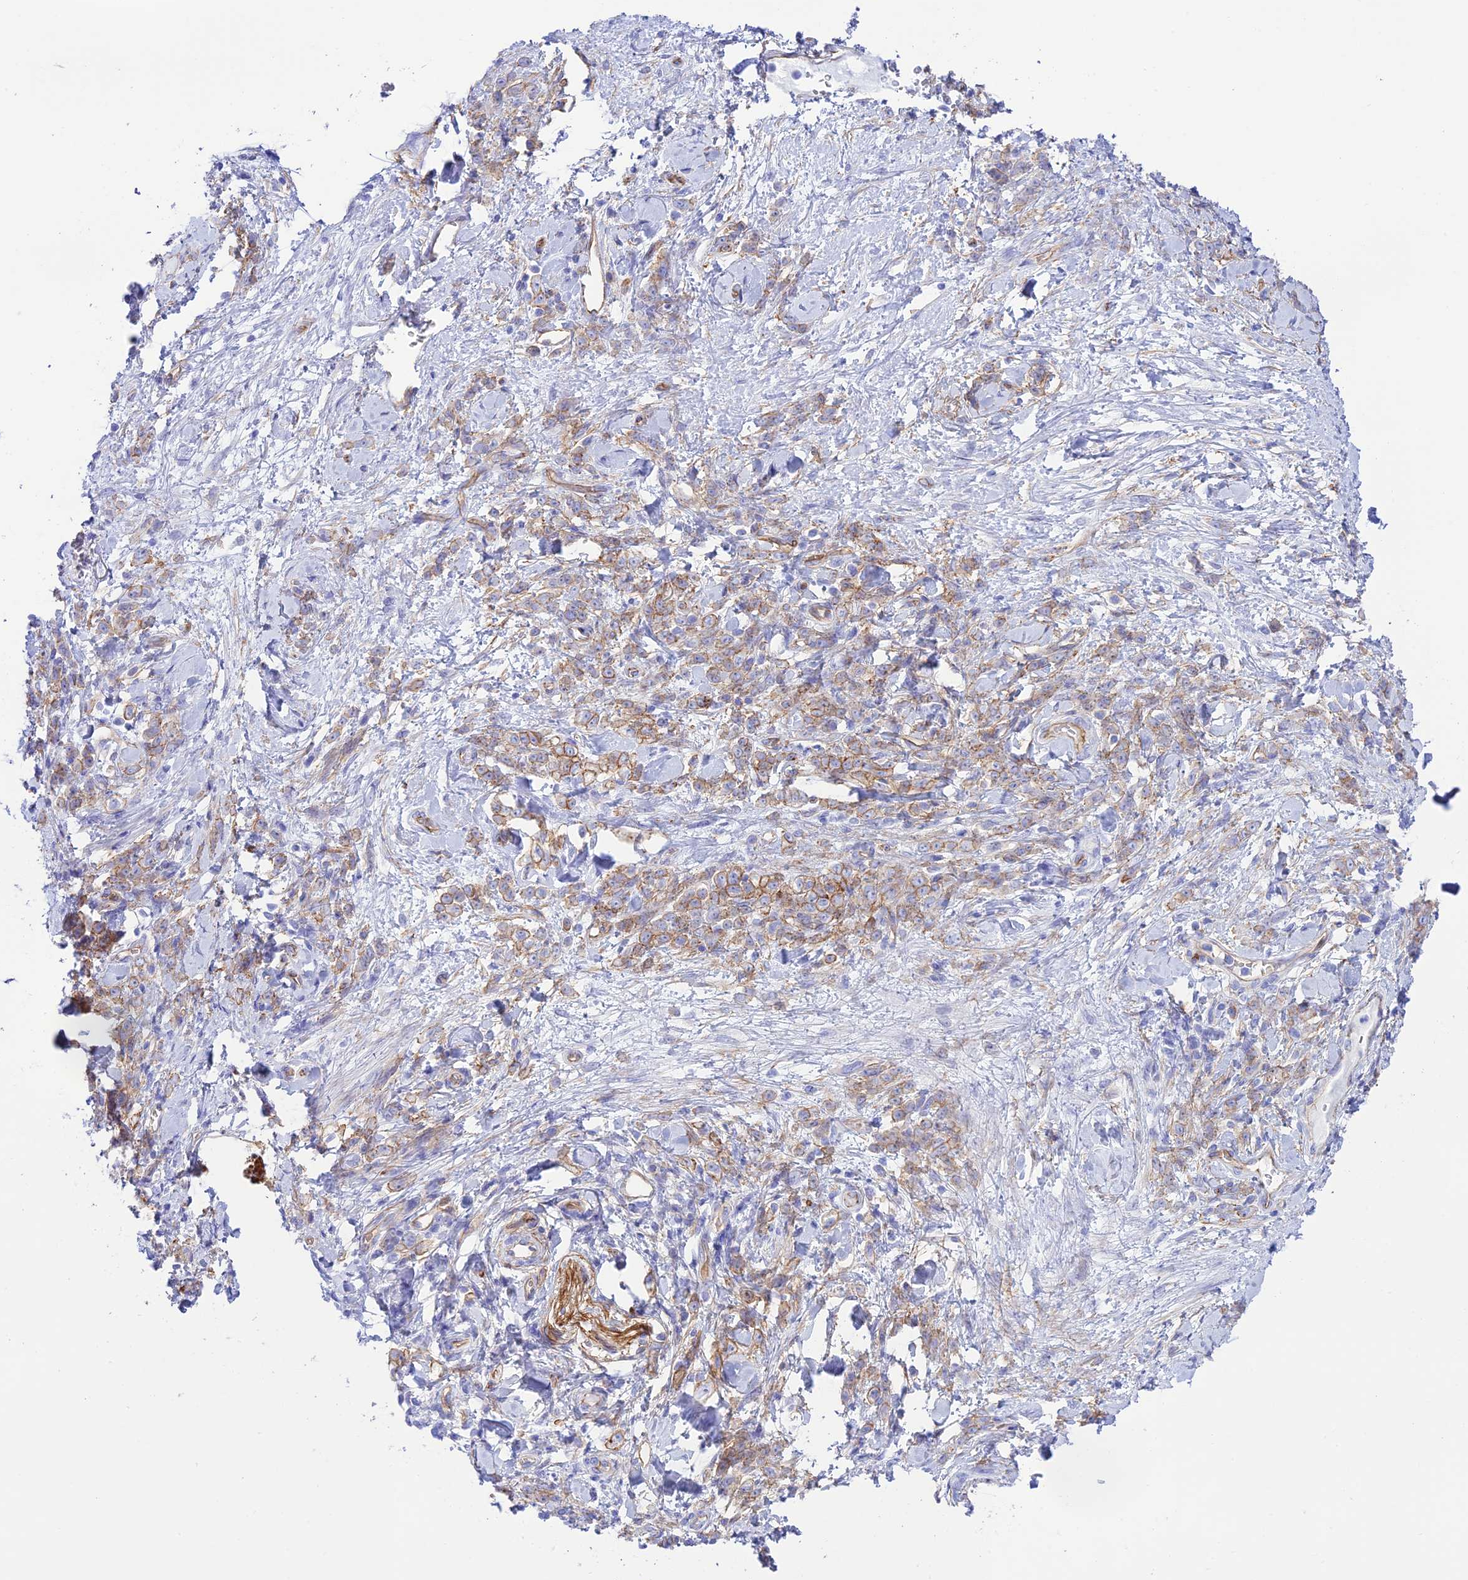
{"staining": {"intensity": "moderate", "quantity": "25%-75%", "location": "cytoplasmic/membranous"}, "tissue": "stomach cancer", "cell_type": "Tumor cells", "image_type": "cancer", "snomed": [{"axis": "morphology", "description": "Normal tissue, NOS"}, {"axis": "morphology", "description": "Adenocarcinoma, NOS"}, {"axis": "topography", "description": "Stomach"}], "caption": "Immunohistochemical staining of human stomach cancer reveals moderate cytoplasmic/membranous protein staining in about 25%-75% of tumor cells. (DAB = brown stain, brightfield microscopy at high magnification).", "gene": "YPEL5", "patient": {"sex": "male", "age": 82}}